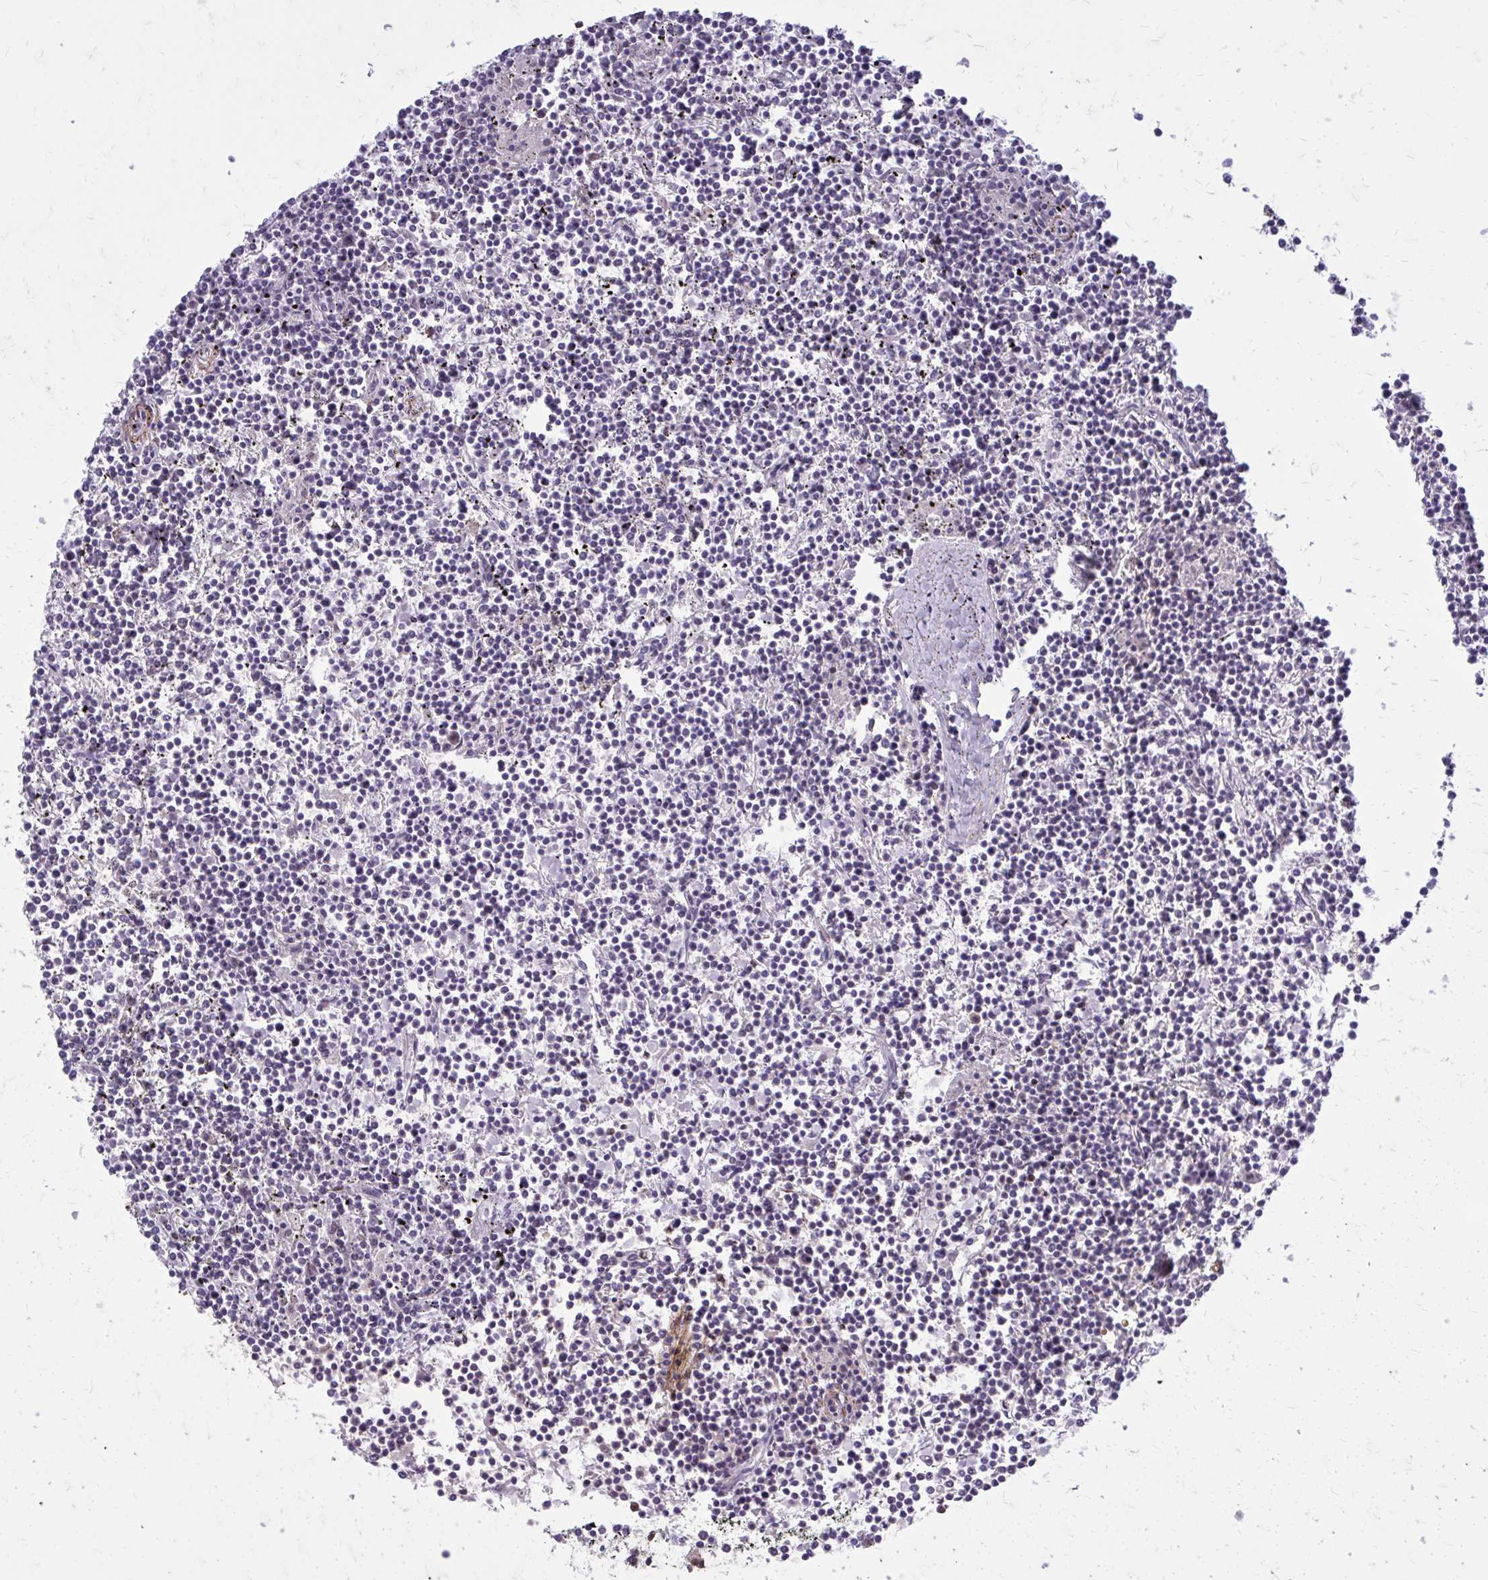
{"staining": {"intensity": "negative", "quantity": "none", "location": "none"}, "tissue": "lymphoma", "cell_type": "Tumor cells", "image_type": "cancer", "snomed": [{"axis": "morphology", "description": "Malignant lymphoma, non-Hodgkin's type, Low grade"}, {"axis": "topography", "description": "Spleen"}], "caption": "IHC image of human lymphoma stained for a protein (brown), which shows no staining in tumor cells.", "gene": "PSME4", "patient": {"sex": "female", "age": 19}}